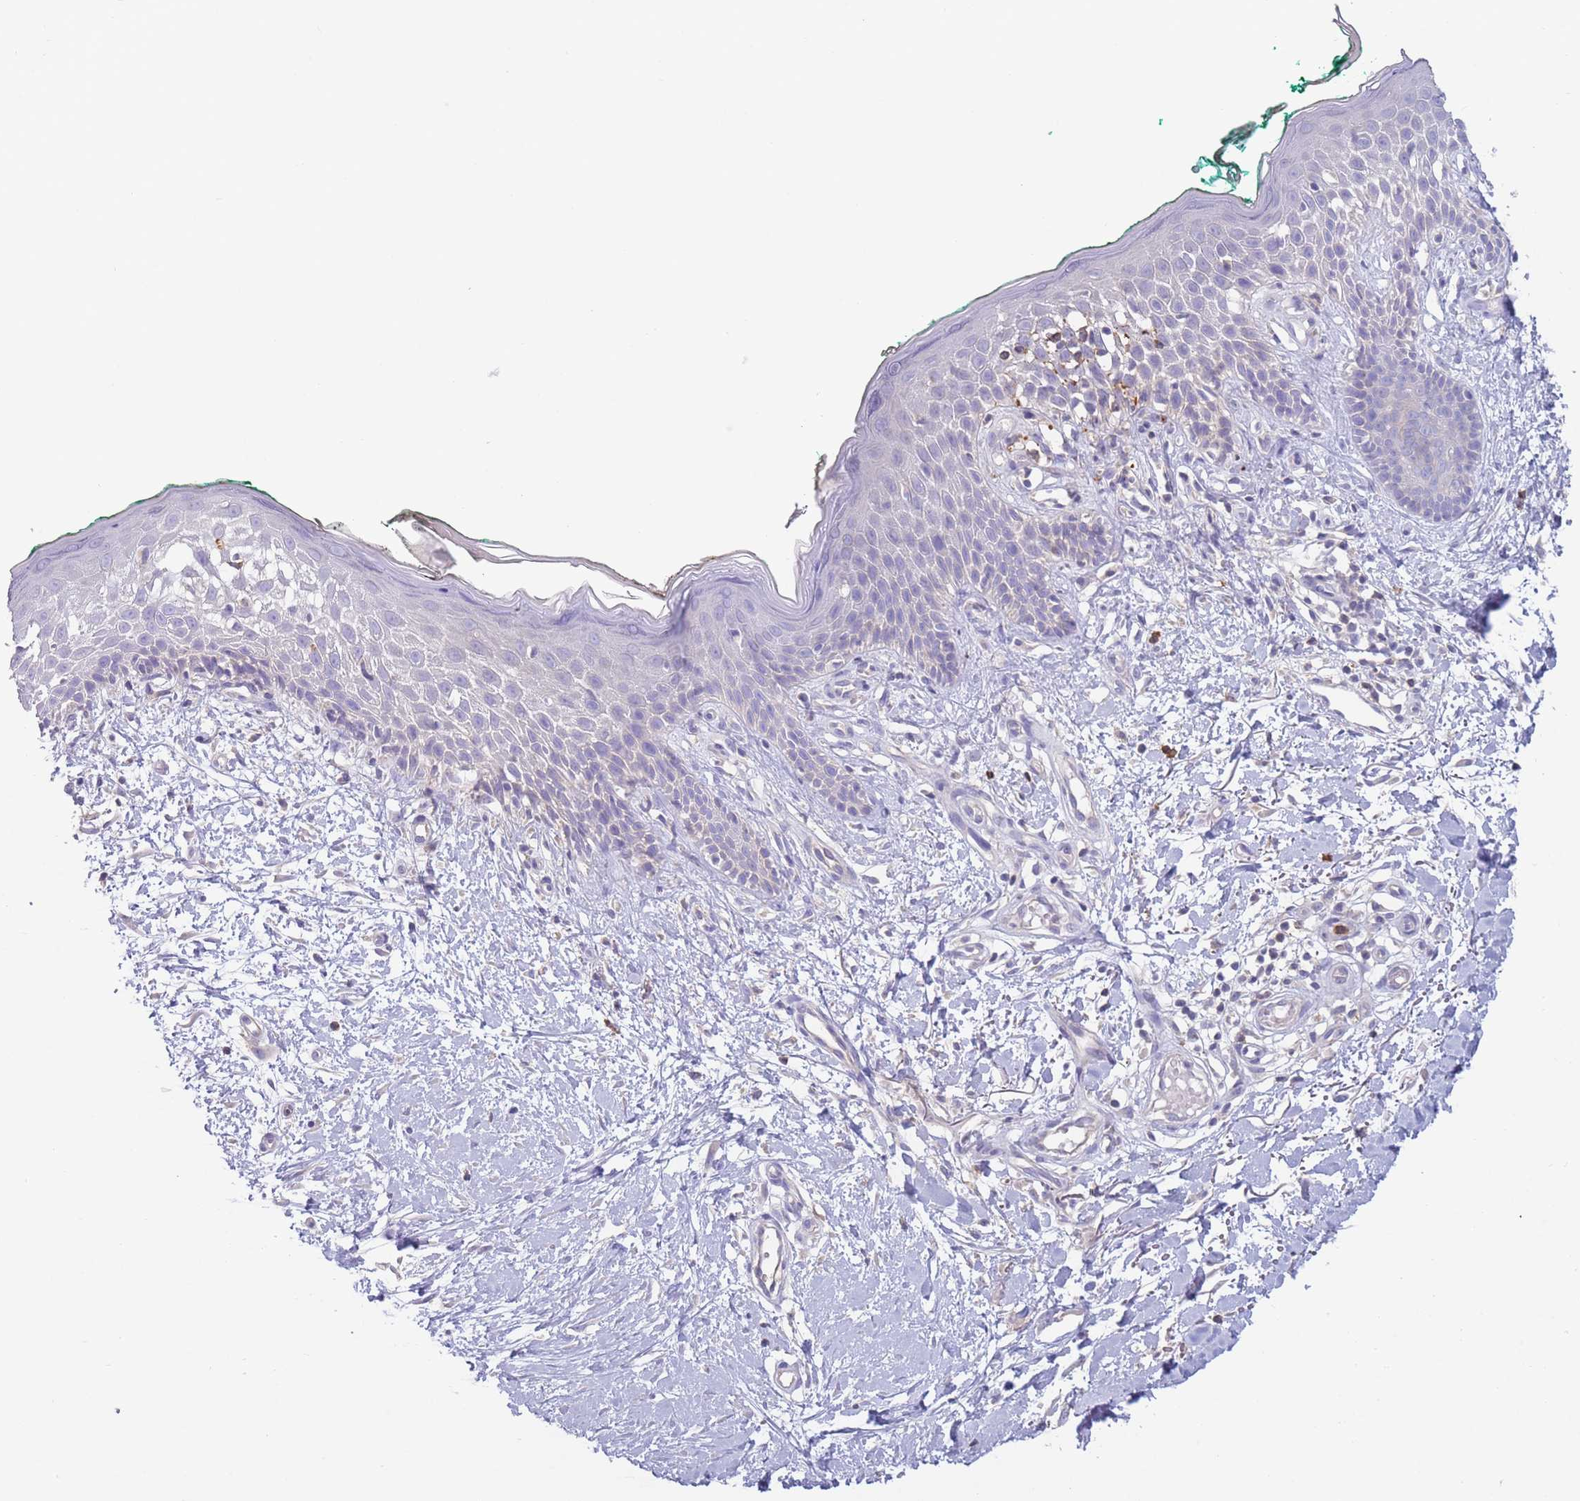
{"staining": {"intensity": "negative", "quantity": "none", "location": "none"}, "tissue": "skin", "cell_type": "Fibroblasts", "image_type": "normal", "snomed": [{"axis": "morphology", "description": "Normal tissue, NOS"}, {"axis": "morphology", "description": "Malignant melanoma, NOS"}, {"axis": "topography", "description": "Skin"}], "caption": "Fibroblasts are negative for protein expression in benign human skin. (Stains: DAB IHC with hematoxylin counter stain, Microscopy: brightfield microscopy at high magnification).", "gene": "ST3GAL4", "patient": {"sex": "male", "age": 62}}